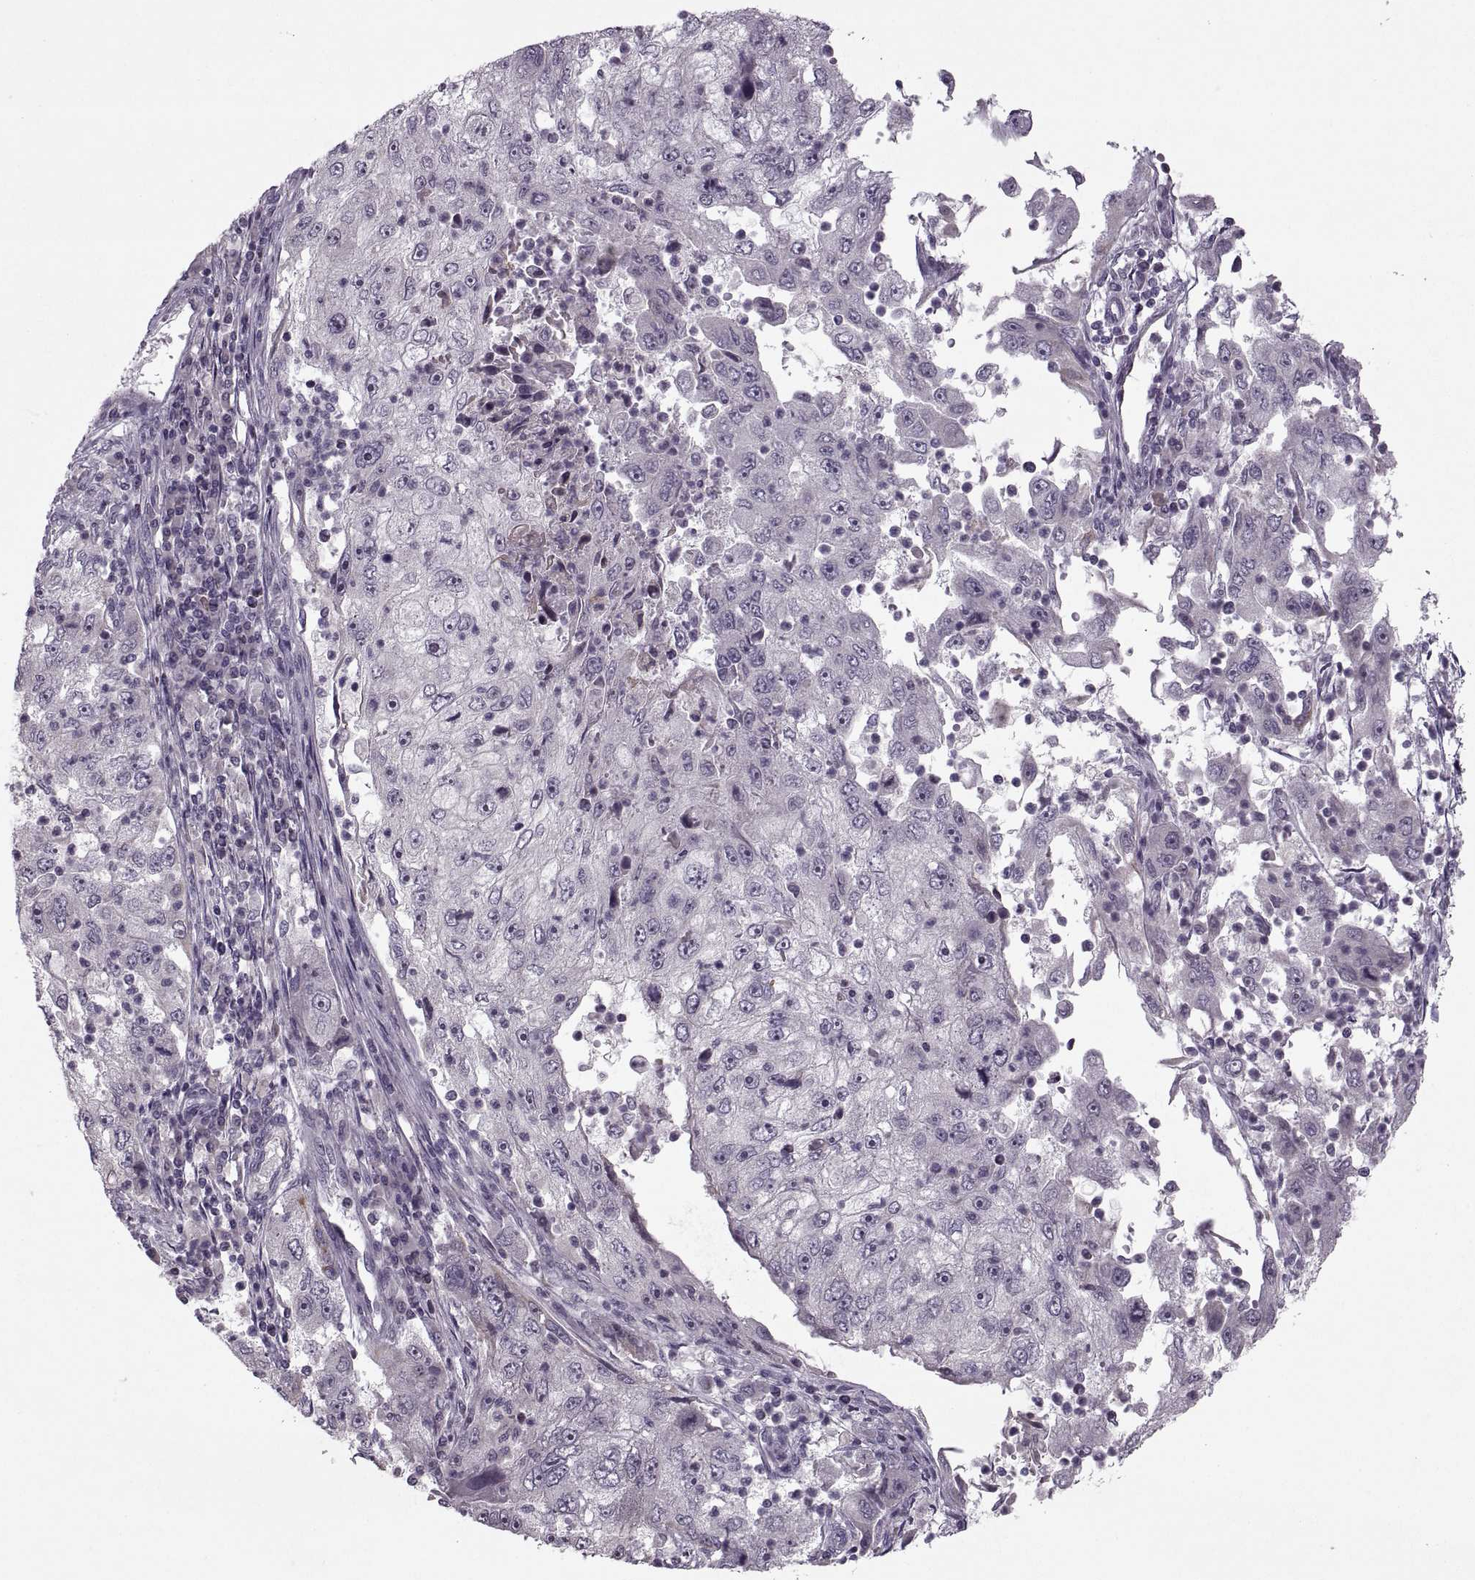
{"staining": {"intensity": "negative", "quantity": "none", "location": "none"}, "tissue": "cervical cancer", "cell_type": "Tumor cells", "image_type": "cancer", "snomed": [{"axis": "morphology", "description": "Squamous cell carcinoma, NOS"}, {"axis": "topography", "description": "Cervix"}], "caption": "An immunohistochemistry (IHC) image of cervical cancer (squamous cell carcinoma) is shown. There is no staining in tumor cells of cervical cancer (squamous cell carcinoma).", "gene": "MGAT4D", "patient": {"sex": "female", "age": 36}}